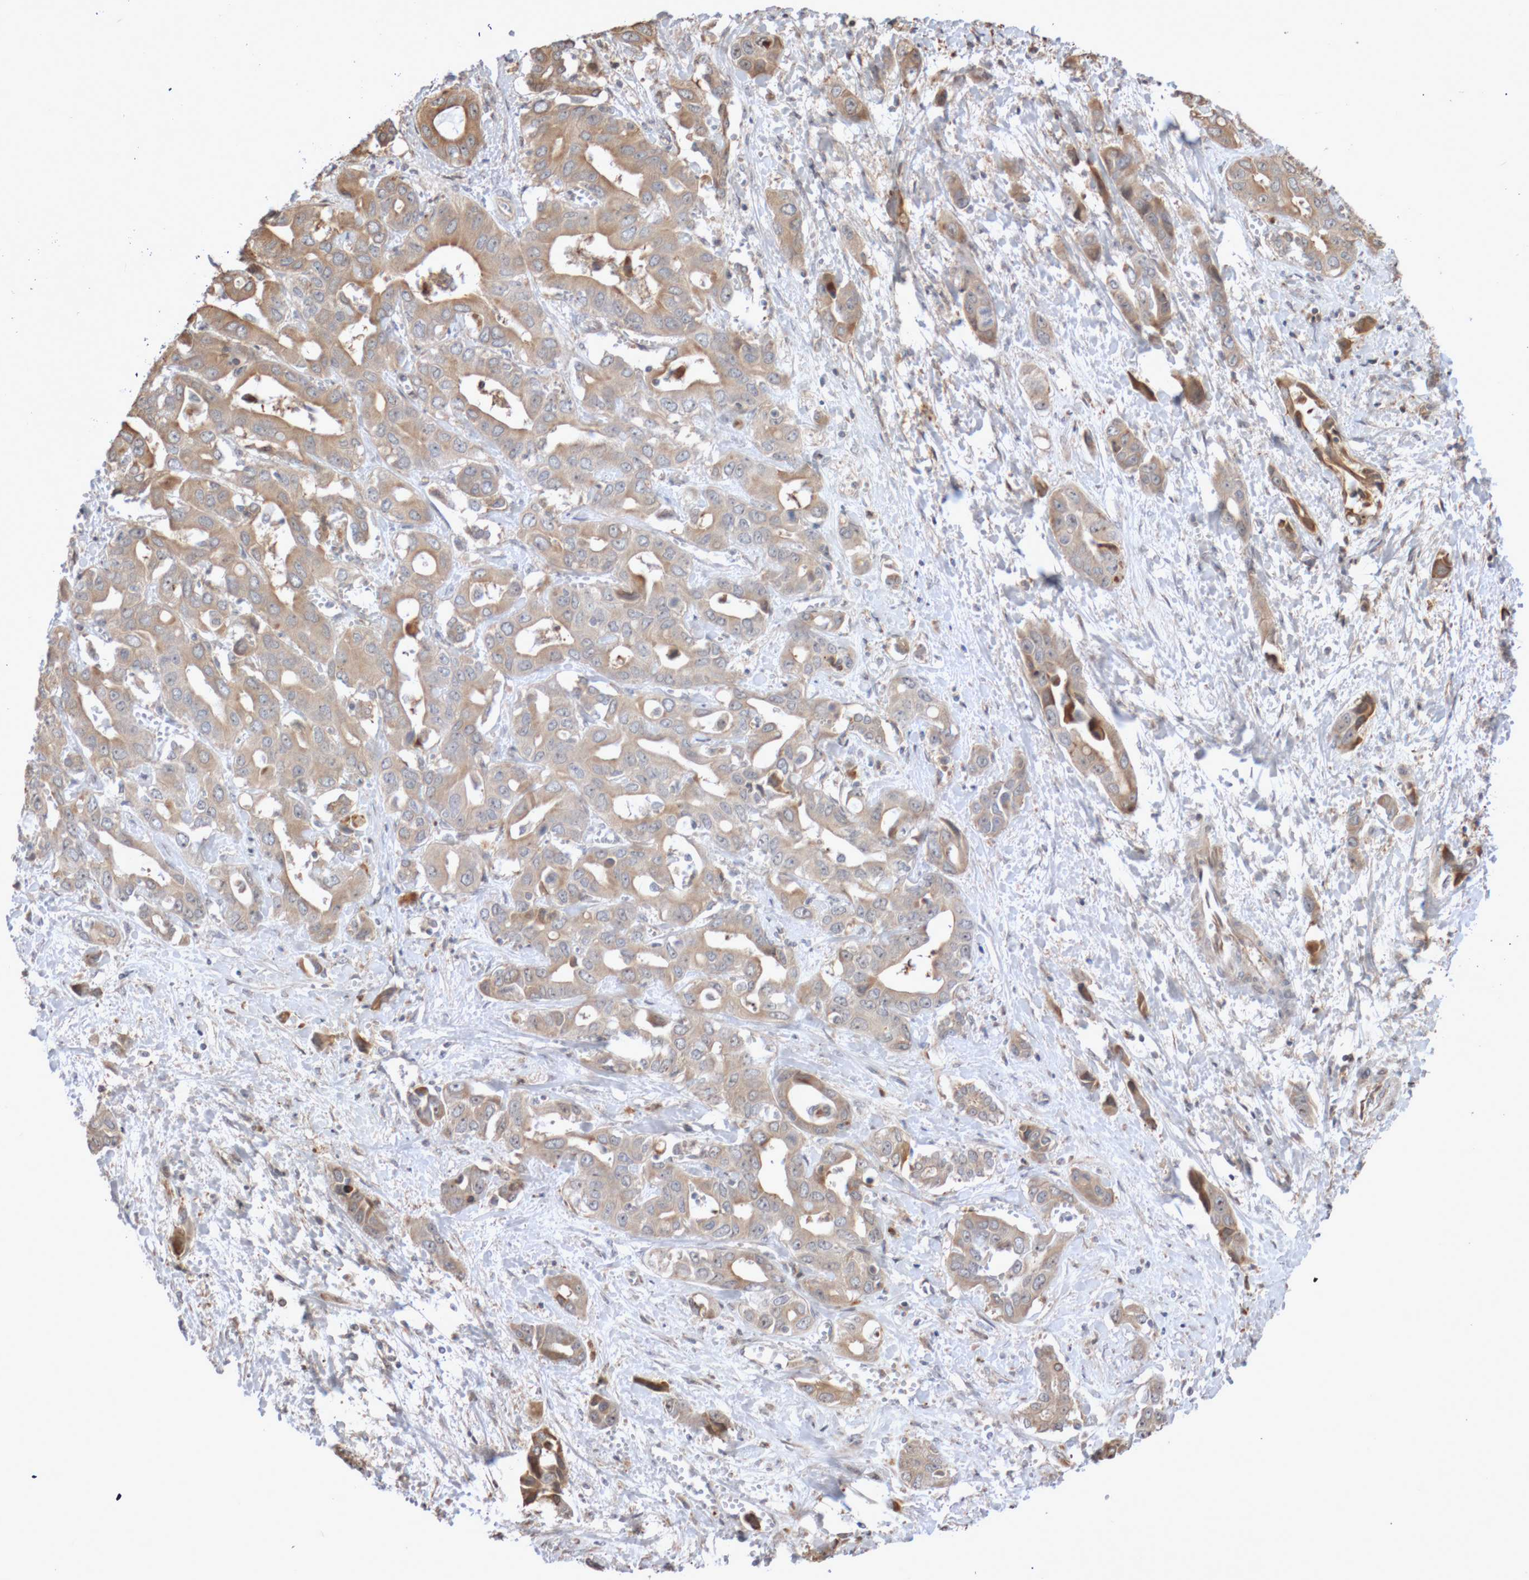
{"staining": {"intensity": "weak", "quantity": ">75%", "location": "cytoplasmic/membranous"}, "tissue": "liver cancer", "cell_type": "Tumor cells", "image_type": "cancer", "snomed": [{"axis": "morphology", "description": "Cholangiocarcinoma"}, {"axis": "topography", "description": "Liver"}], "caption": "This image exhibits IHC staining of human cholangiocarcinoma (liver), with low weak cytoplasmic/membranous expression in approximately >75% of tumor cells.", "gene": "DPH7", "patient": {"sex": "female", "age": 52}}